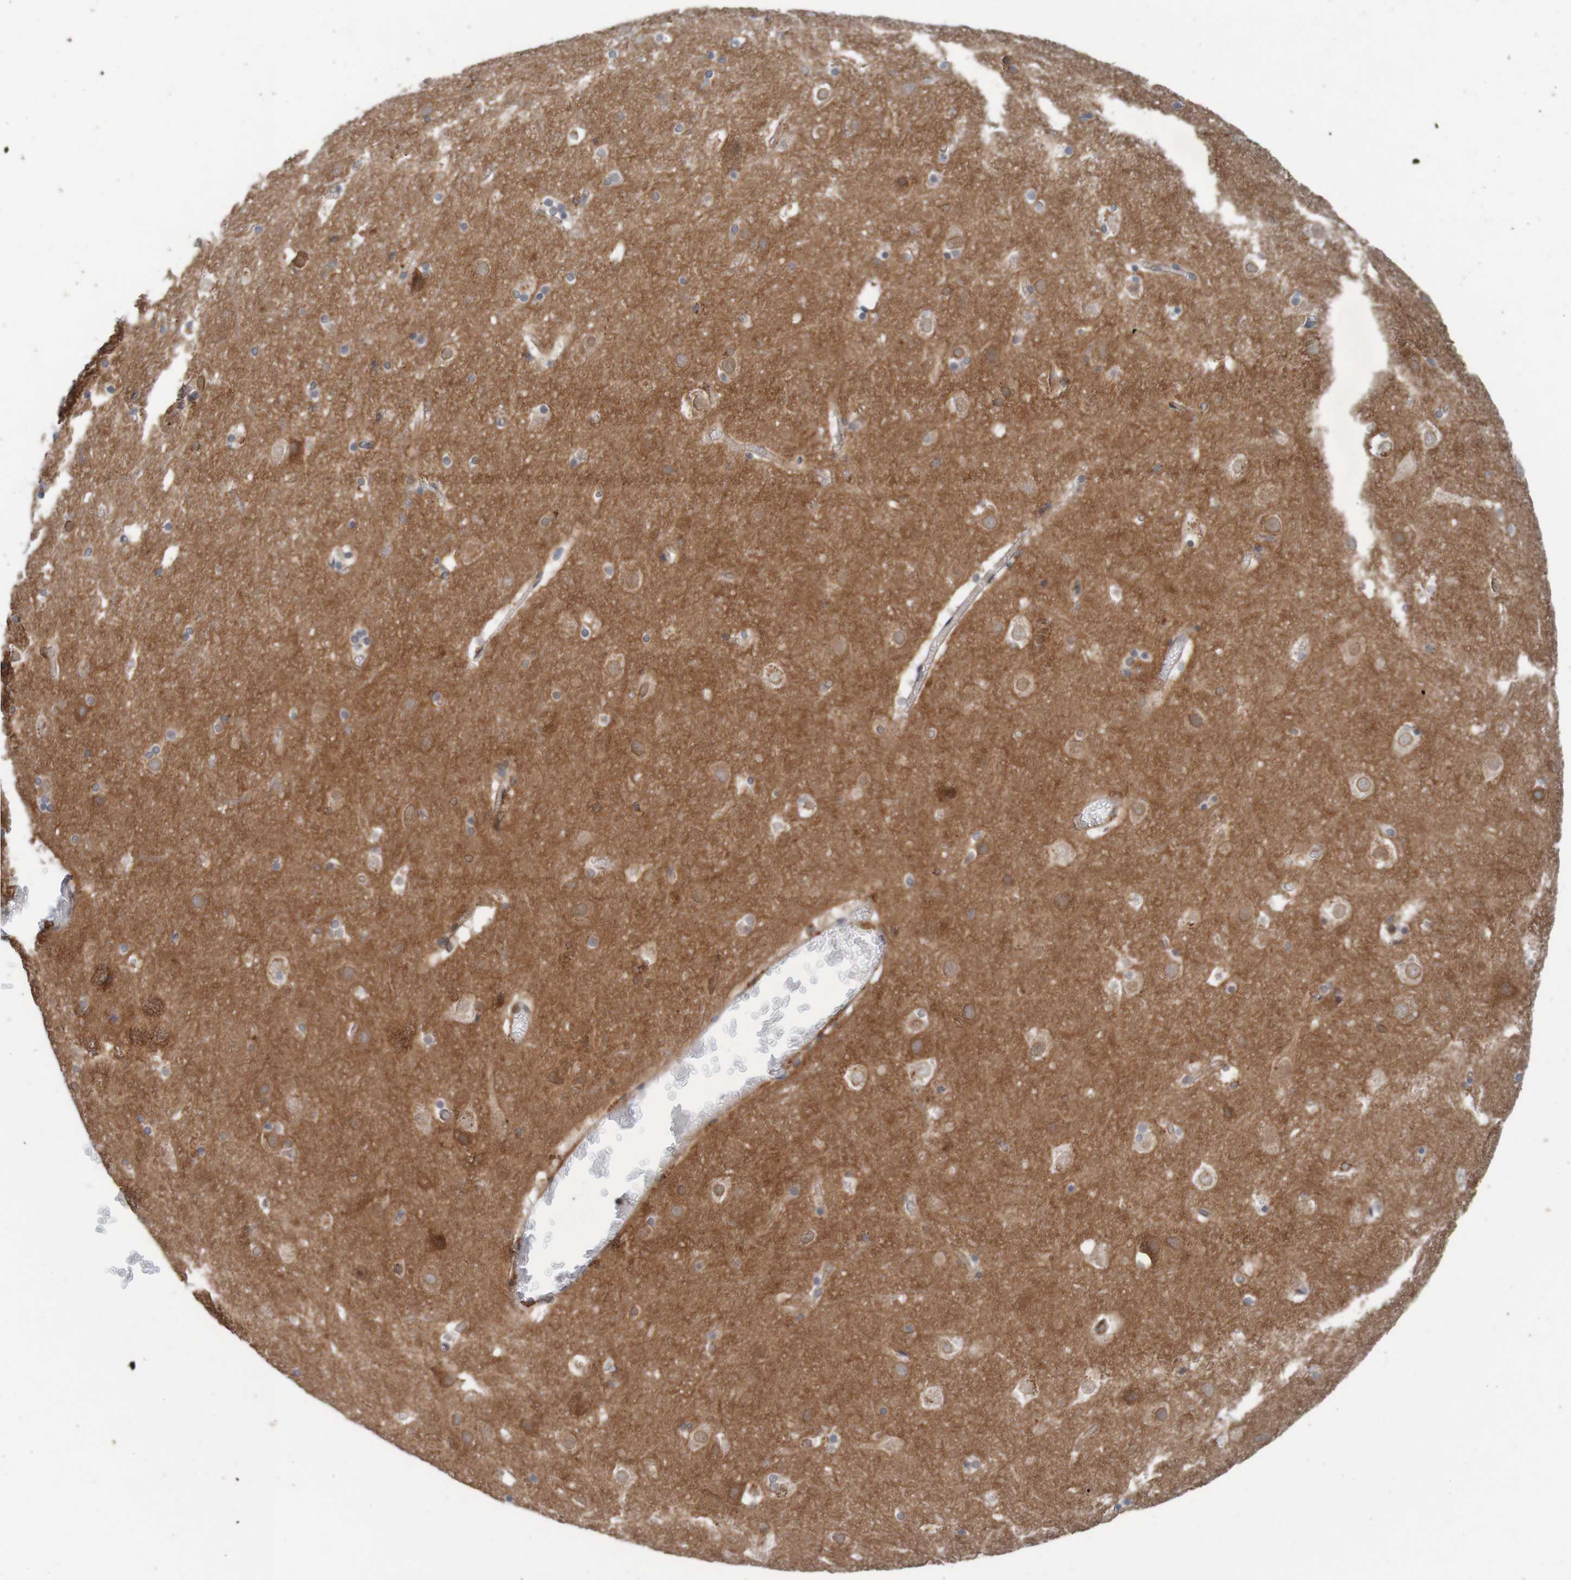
{"staining": {"intensity": "moderate", "quantity": ">75%", "location": "cytoplasmic/membranous"}, "tissue": "cerebral cortex", "cell_type": "Endothelial cells", "image_type": "normal", "snomed": [{"axis": "morphology", "description": "Normal tissue, NOS"}, {"axis": "topography", "description": "Cerebral cortex"}], "caption": "The photomicrograph exhibits immunohistochemical staining of unremarkable cerebral cortex. There is moderate cytoplasmic/membranous expression is appreciated in approximately >75% of endothelial cells.", "gene": "ARHGEF11", "patient": {"sex": "male", "age": 45}}